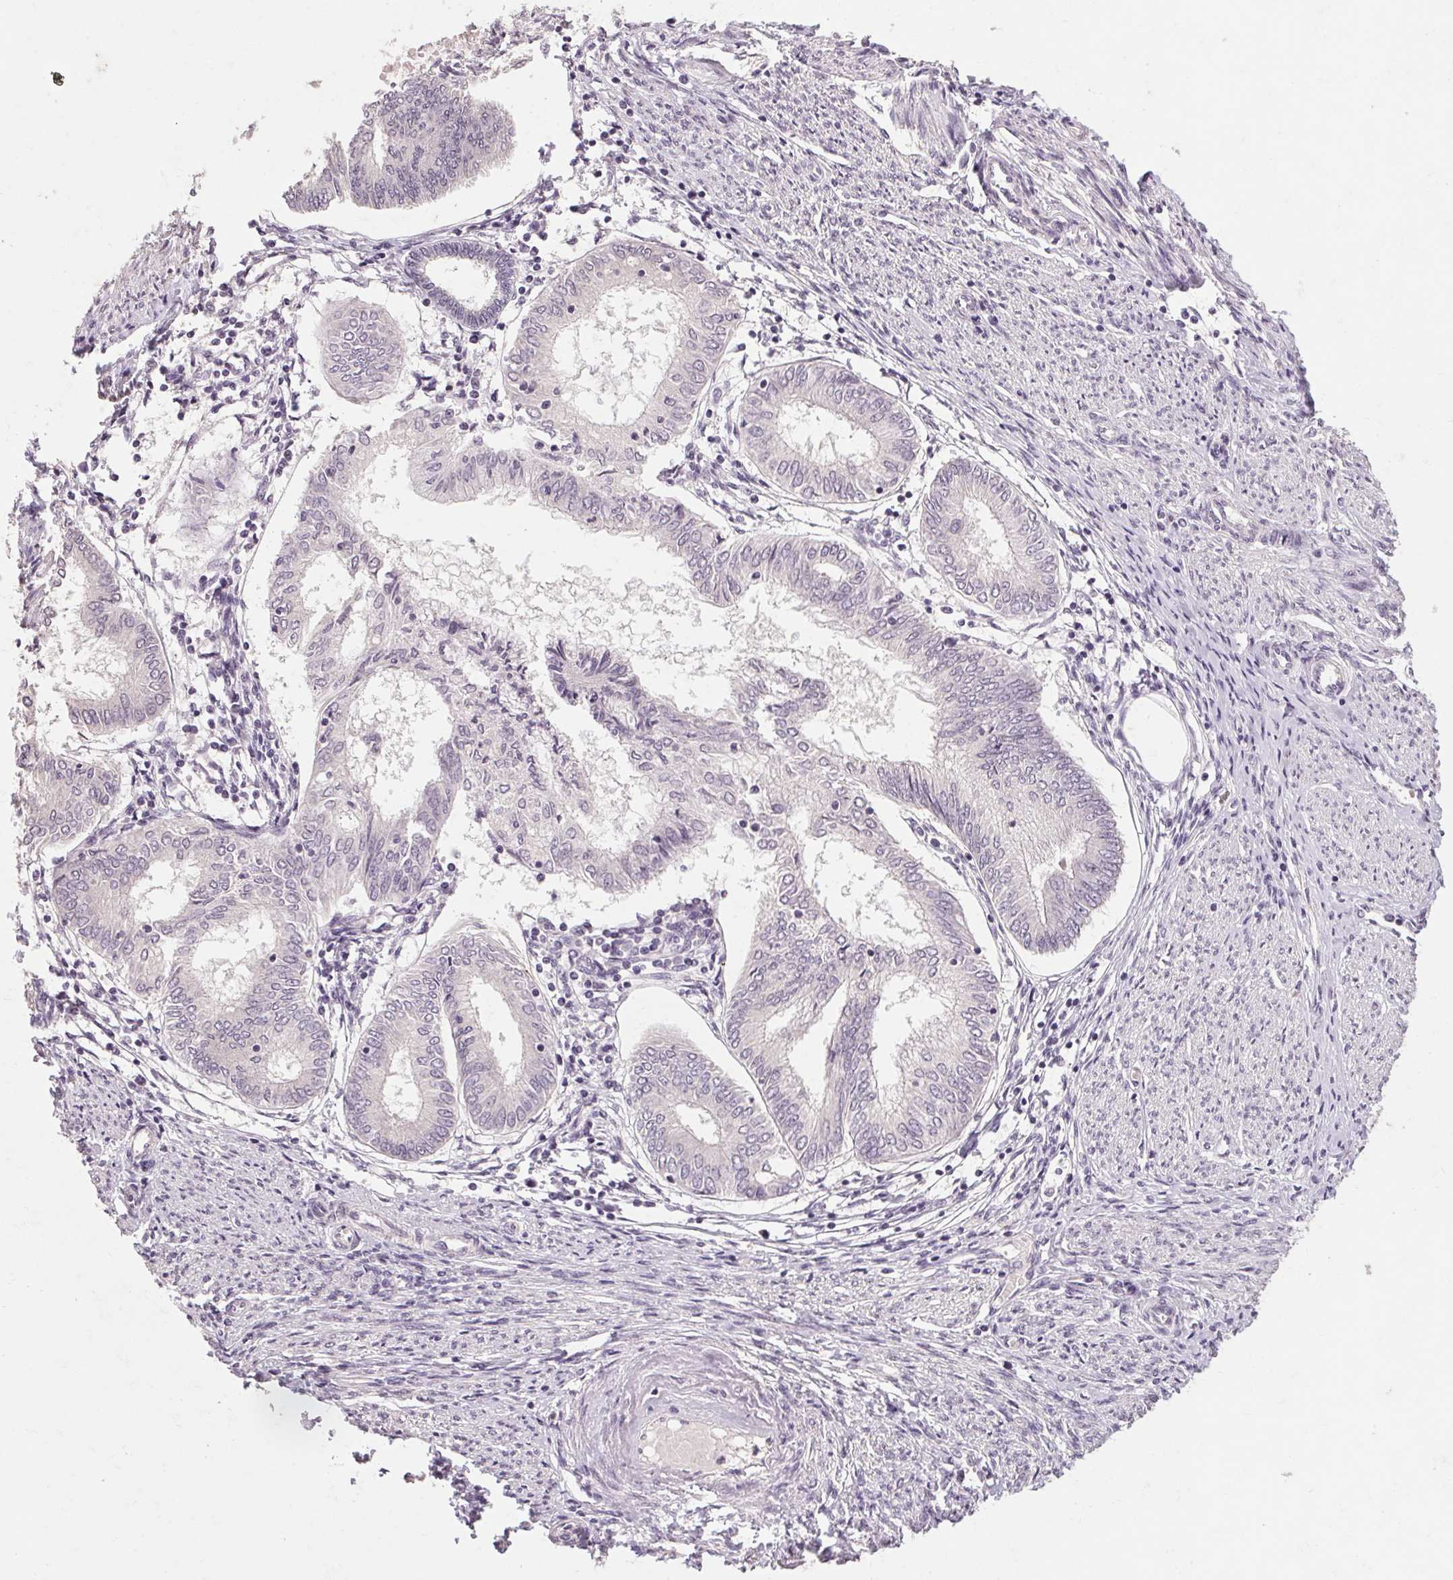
{"staining": {"intensity": "negative", "quantity": "none", "location": "none"}, "tissue": "endometrial cancer", "cell_type": "Tumor cells", "image_type": "cancer", "snomed": [{"axis": "morphology", "description": "Adenocarcinoma, NOS"}, {"axis": "topography", "description": "Endometrium"}], "caption": "Photomicrograph shows no protein expression in tumor cells of endometrial adenocarcinoma tissue.", "gene": "POMC", "patient": {"sex": "female", "age": 68}}